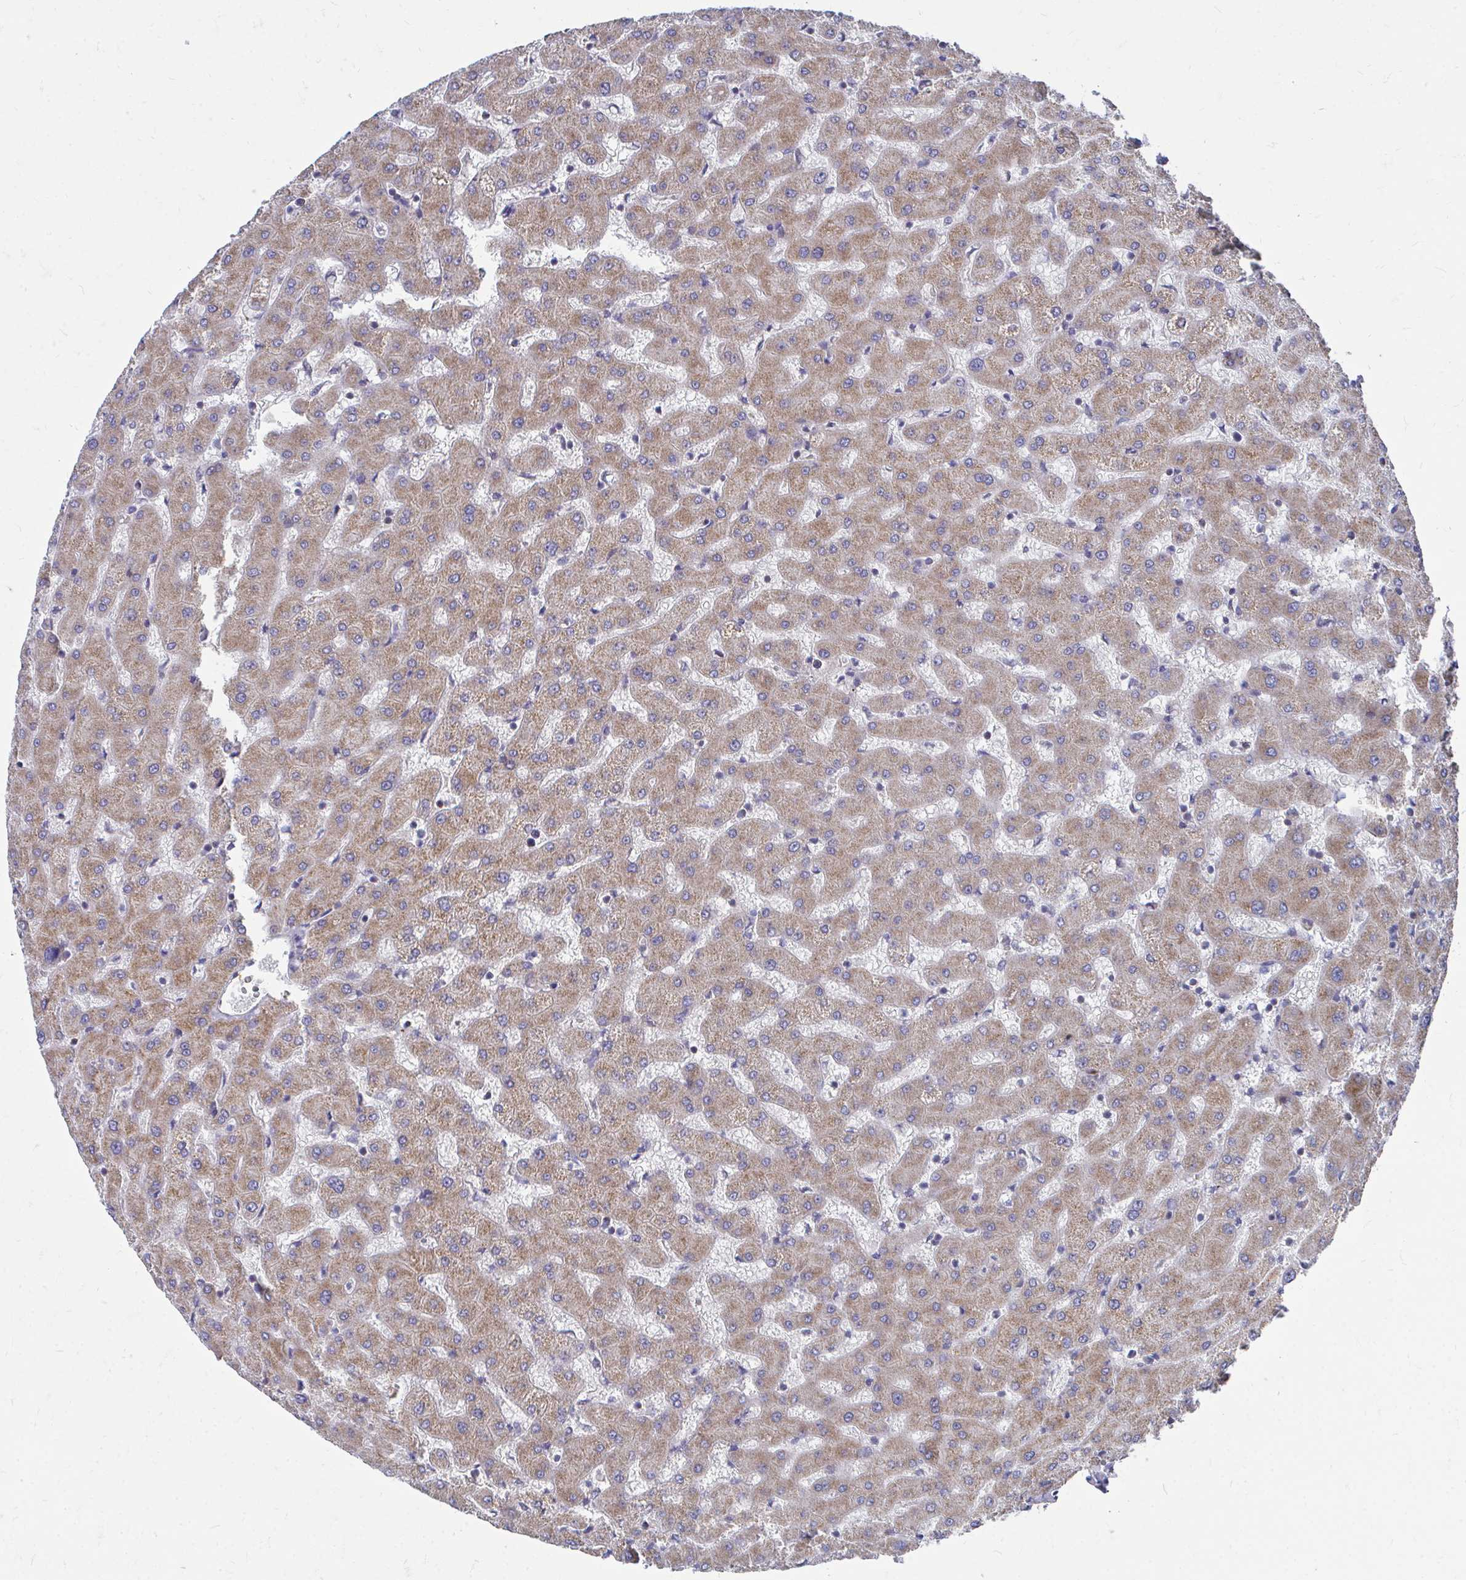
{"staining": {"intensity": "negative", "quantity": "none", "location": "none"}, "tissue": "liver", "cell_type": "Cholangiocytes", "image_type": "normal", "snomed": [{"axis": "morphology", "description": "Normal tissue, NOS"}, {"axis": "topography", "description": "Liver"}], "caption": "The IHC photomicrograph has no significant expression in cholangiocytes of liver.", "gene": "PEX3", "patient": {"sex": "female", "age": 63}}